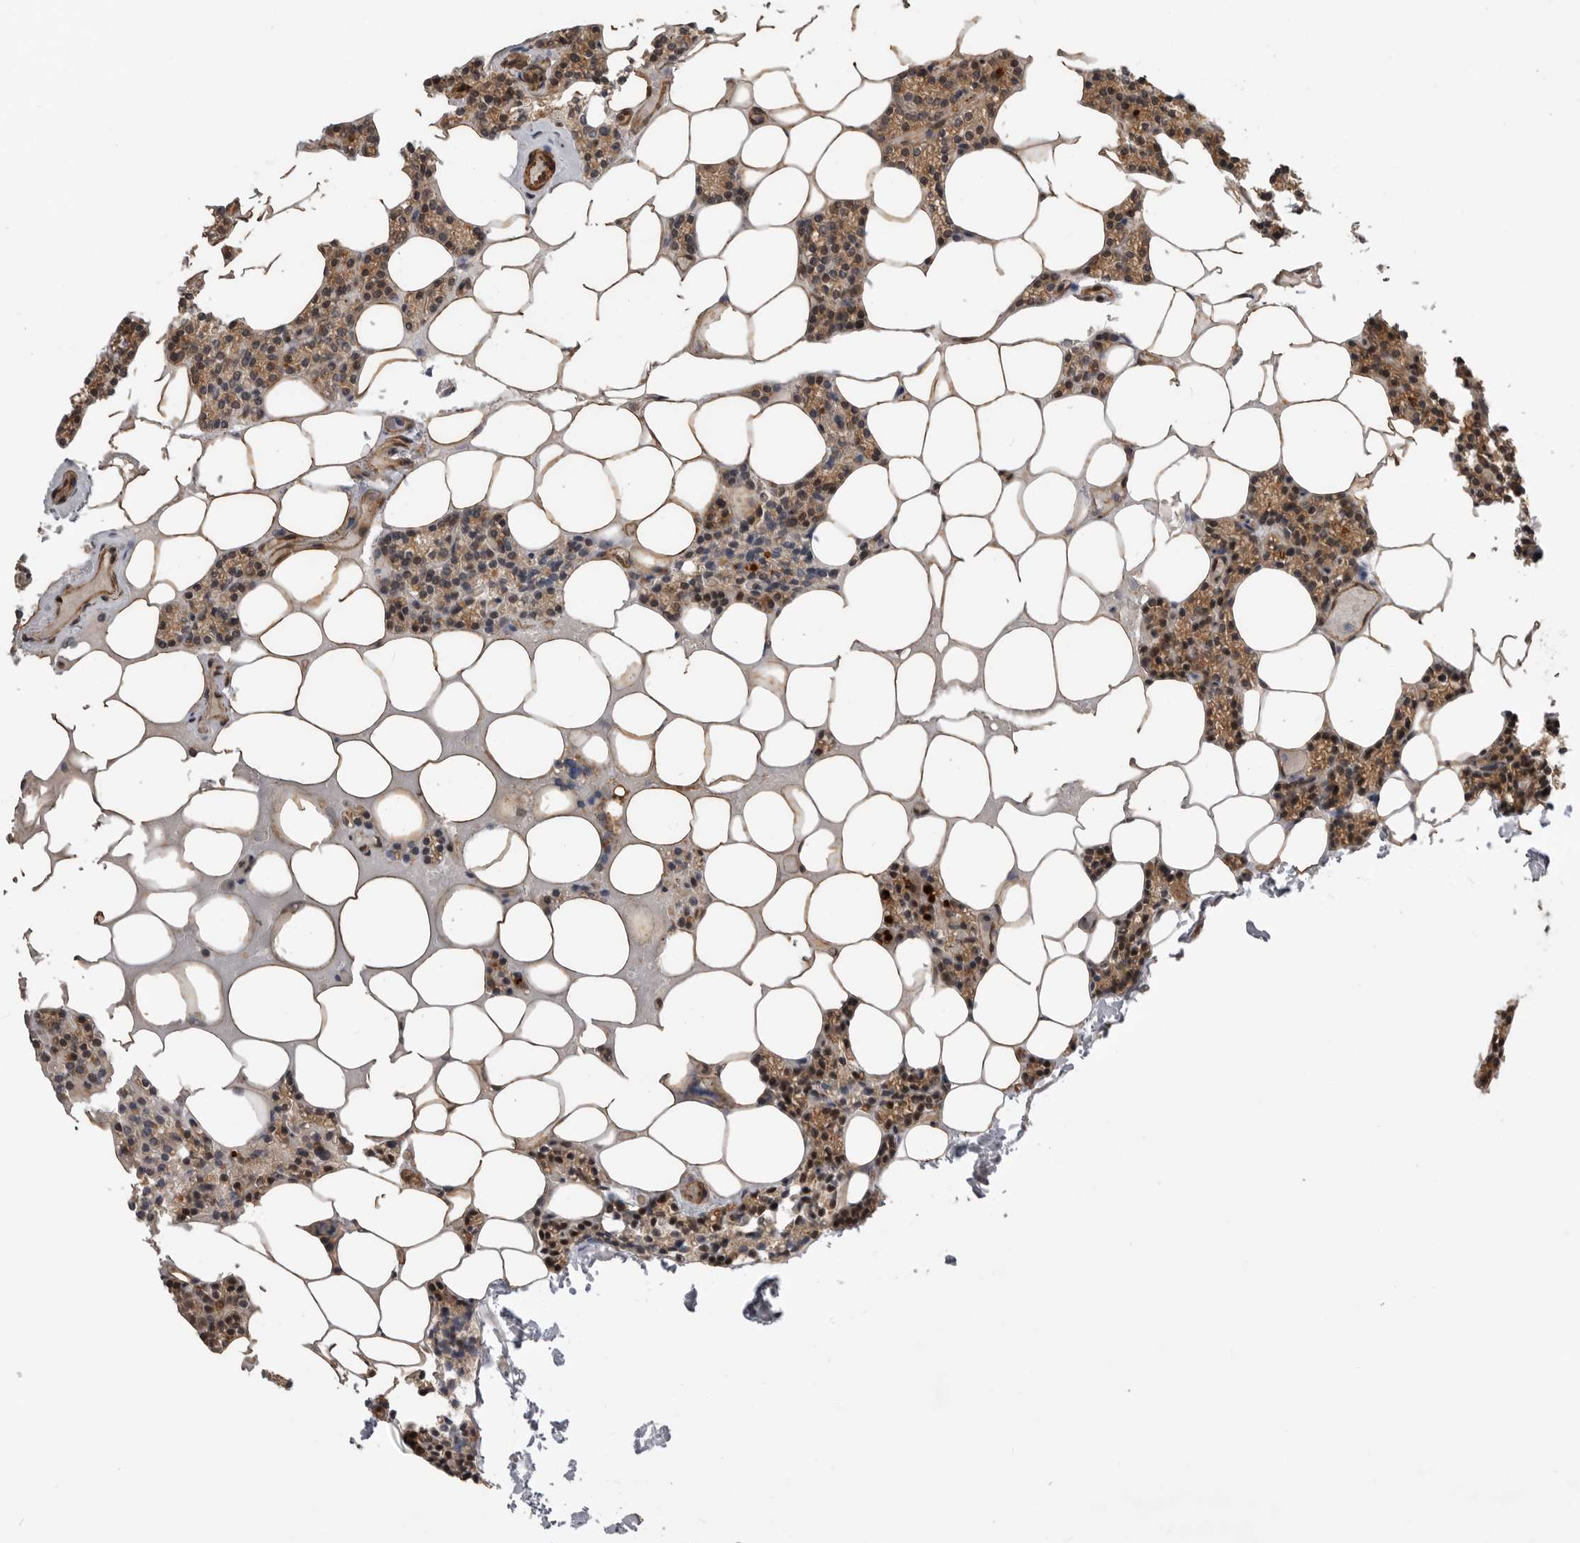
{"staining": {"intensity": "moderate", "quantity": "<25%", "location": "cytoplasmic/membranous,nuclear"}, "tissue": "parathyroid gland", "cell_type": "Glandular cells", "image_type": "normal", "snomed": [{"axis": "morphology", "description": "Normal tissue, NOS"}, {"axis": "topography", "description": "Parathyroid gland"}], "caption": "IHC (DAB) staining of unremarkable human parathyroid gland displays moderate cytoplasmic/membranous,nuclear protein staining in approximately <25% of glandular cells. (Stains: DAB in brown, nuclei in blue, Microscopy: brightfield microscopy at high magnification).", "gene": "TRIM56", "patient": {"sex": "male", "age": 75}}